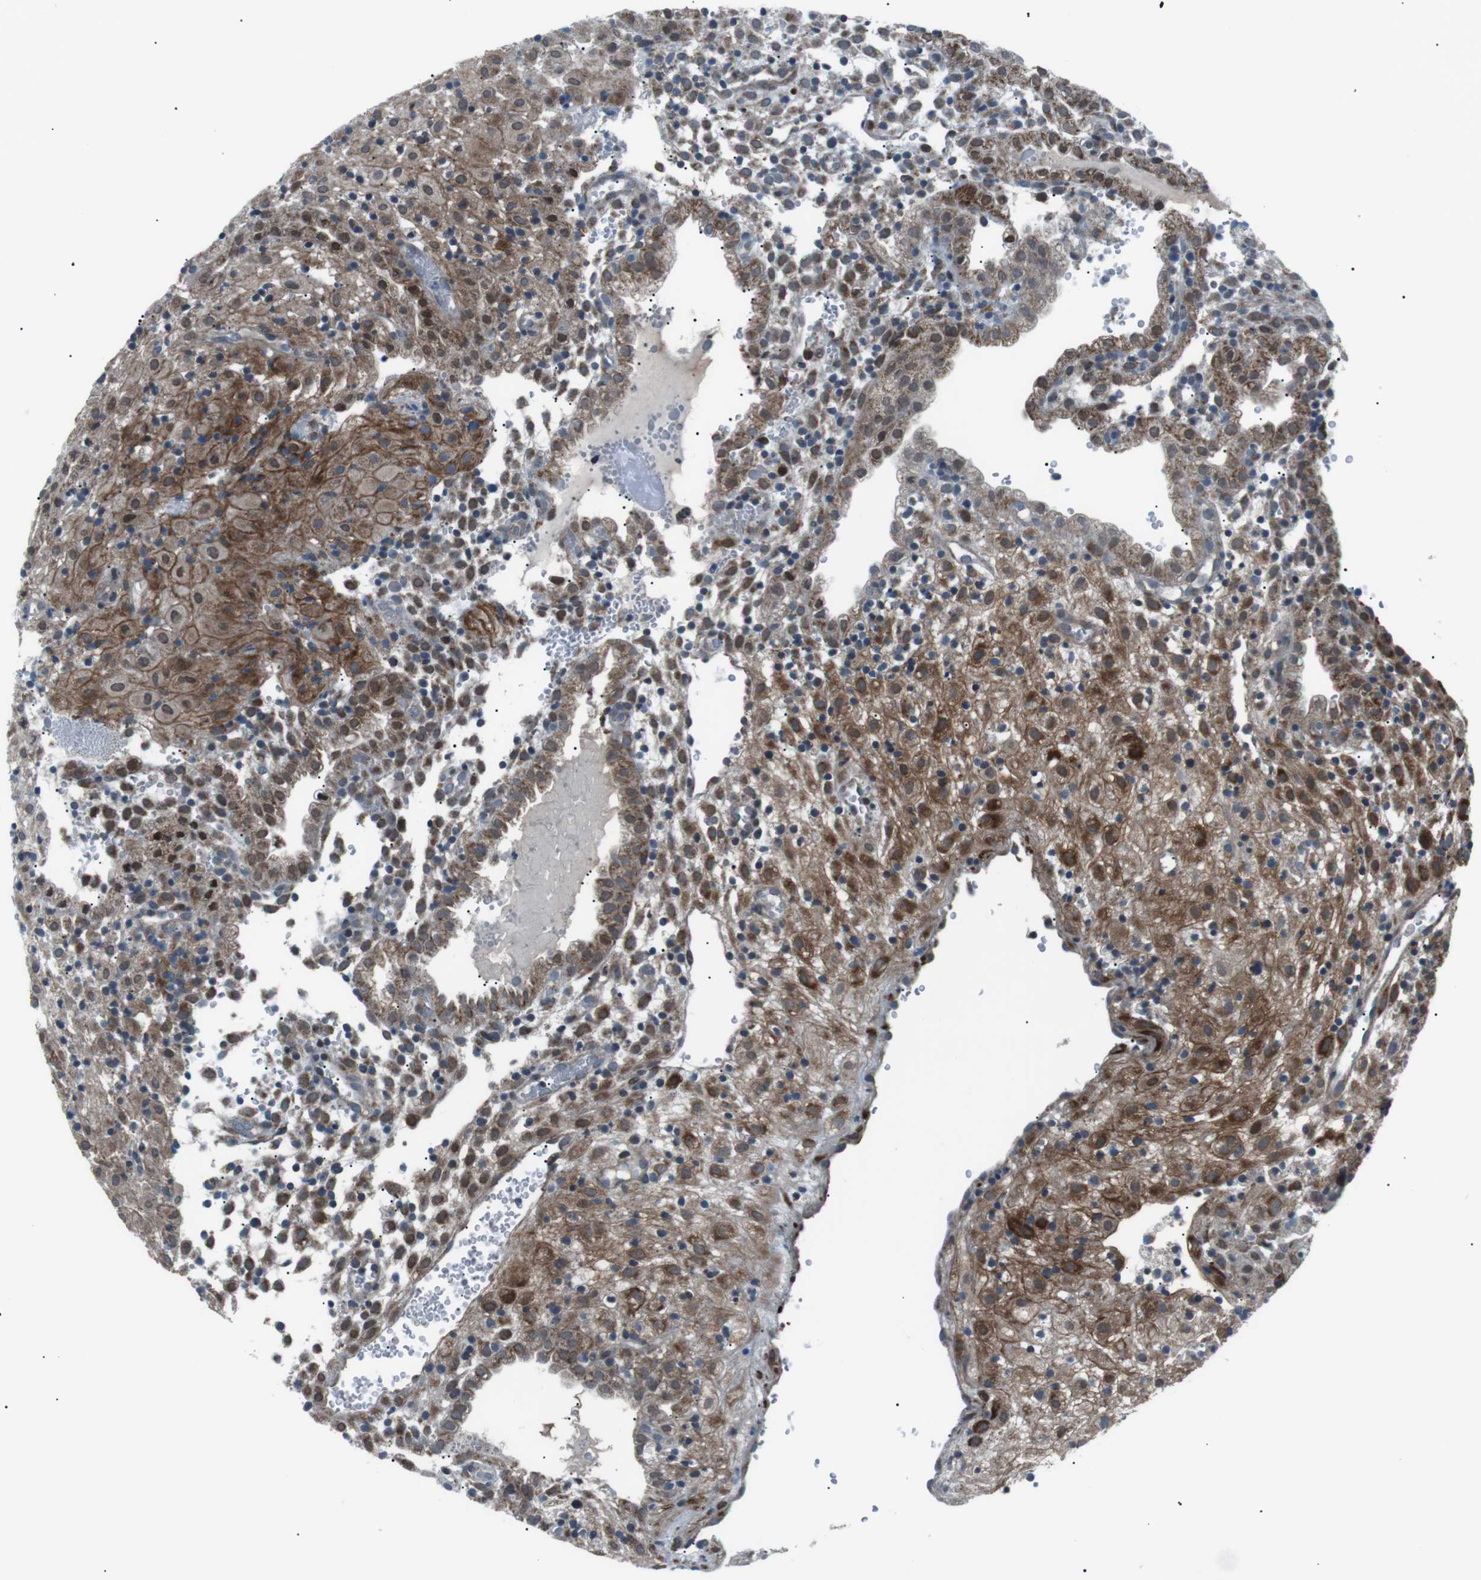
{"staining": {"intensity": "moderate", "quantity": ">75%", "location": "cytoplasmic/membranous"}, "tissue": "placenta", "cell_type": "Decidual cells", "image_type": "normal", "snomed": [{"axis": "morphology", "description": "Normal tissue, NOS"}, {"axis": "topography", "description": "Placenta"}], "caption": "Immunohistochemistry micrograph of unremarkable placenta stained for a protein (brown), which displays medium levels of moderate cytoplasmic/membranous positivity in approximately >75% of decidual cells.", "gene": "ARID5B", "patient": {"sex": "female", "age": 18}}